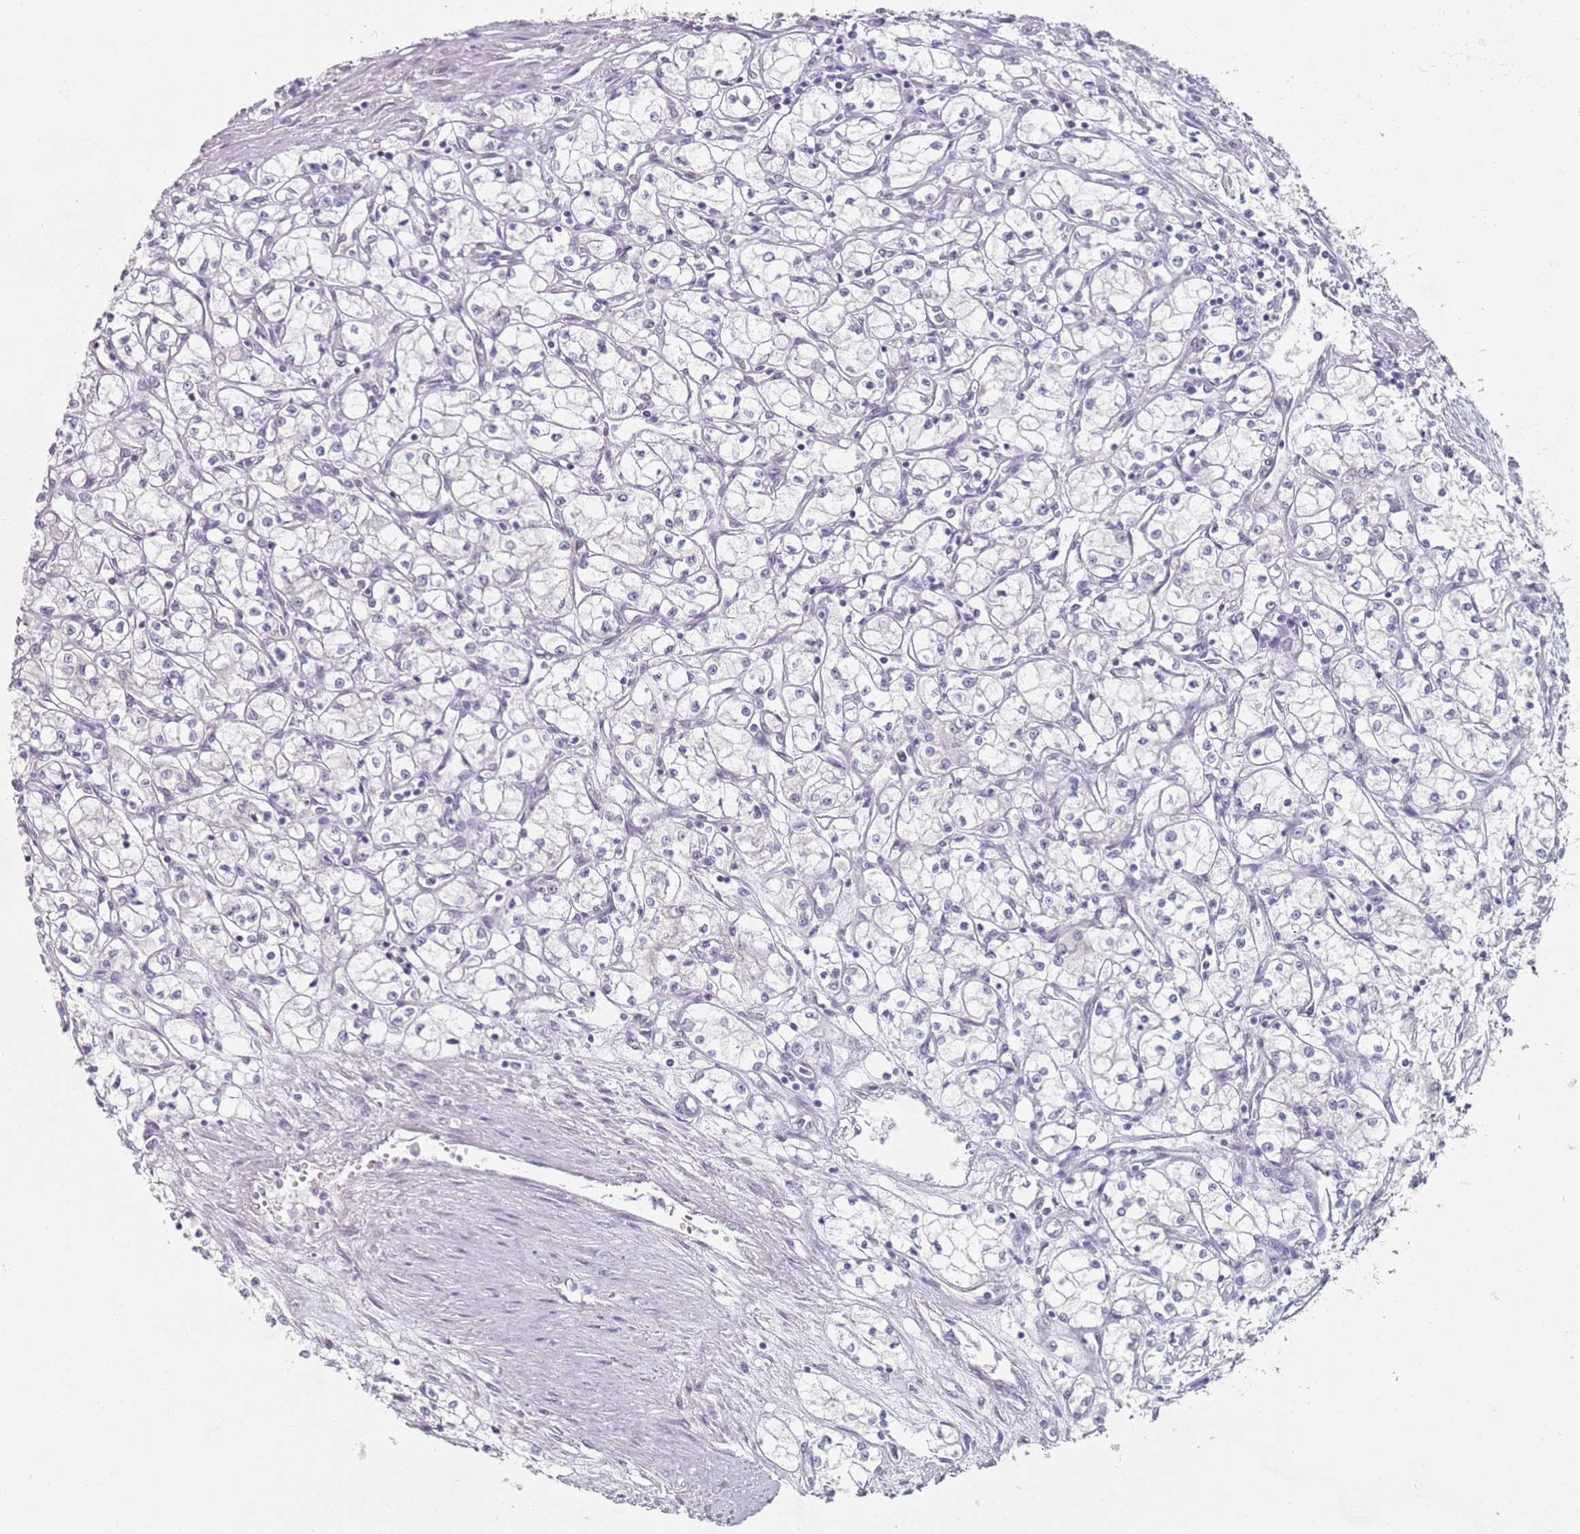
{"staining": {"intensity": "negative", "quantity": "none", "location": "none"}, "tissue": "renal cancer", "cell_type": "Tumor cells", "image_type": "cancer", "snomed": [{"axis": "morphology", "description": "Adenocarcinoma, NOS"}, {"axis": "topography", "description": "Kidney"}], "caption": "Renal adenocarcinoma was stained to show a protein in brown. There is no significant expression in tumor cells.", "gene": "DNAH11", "patient": {"sex": "male", "age": 59}}